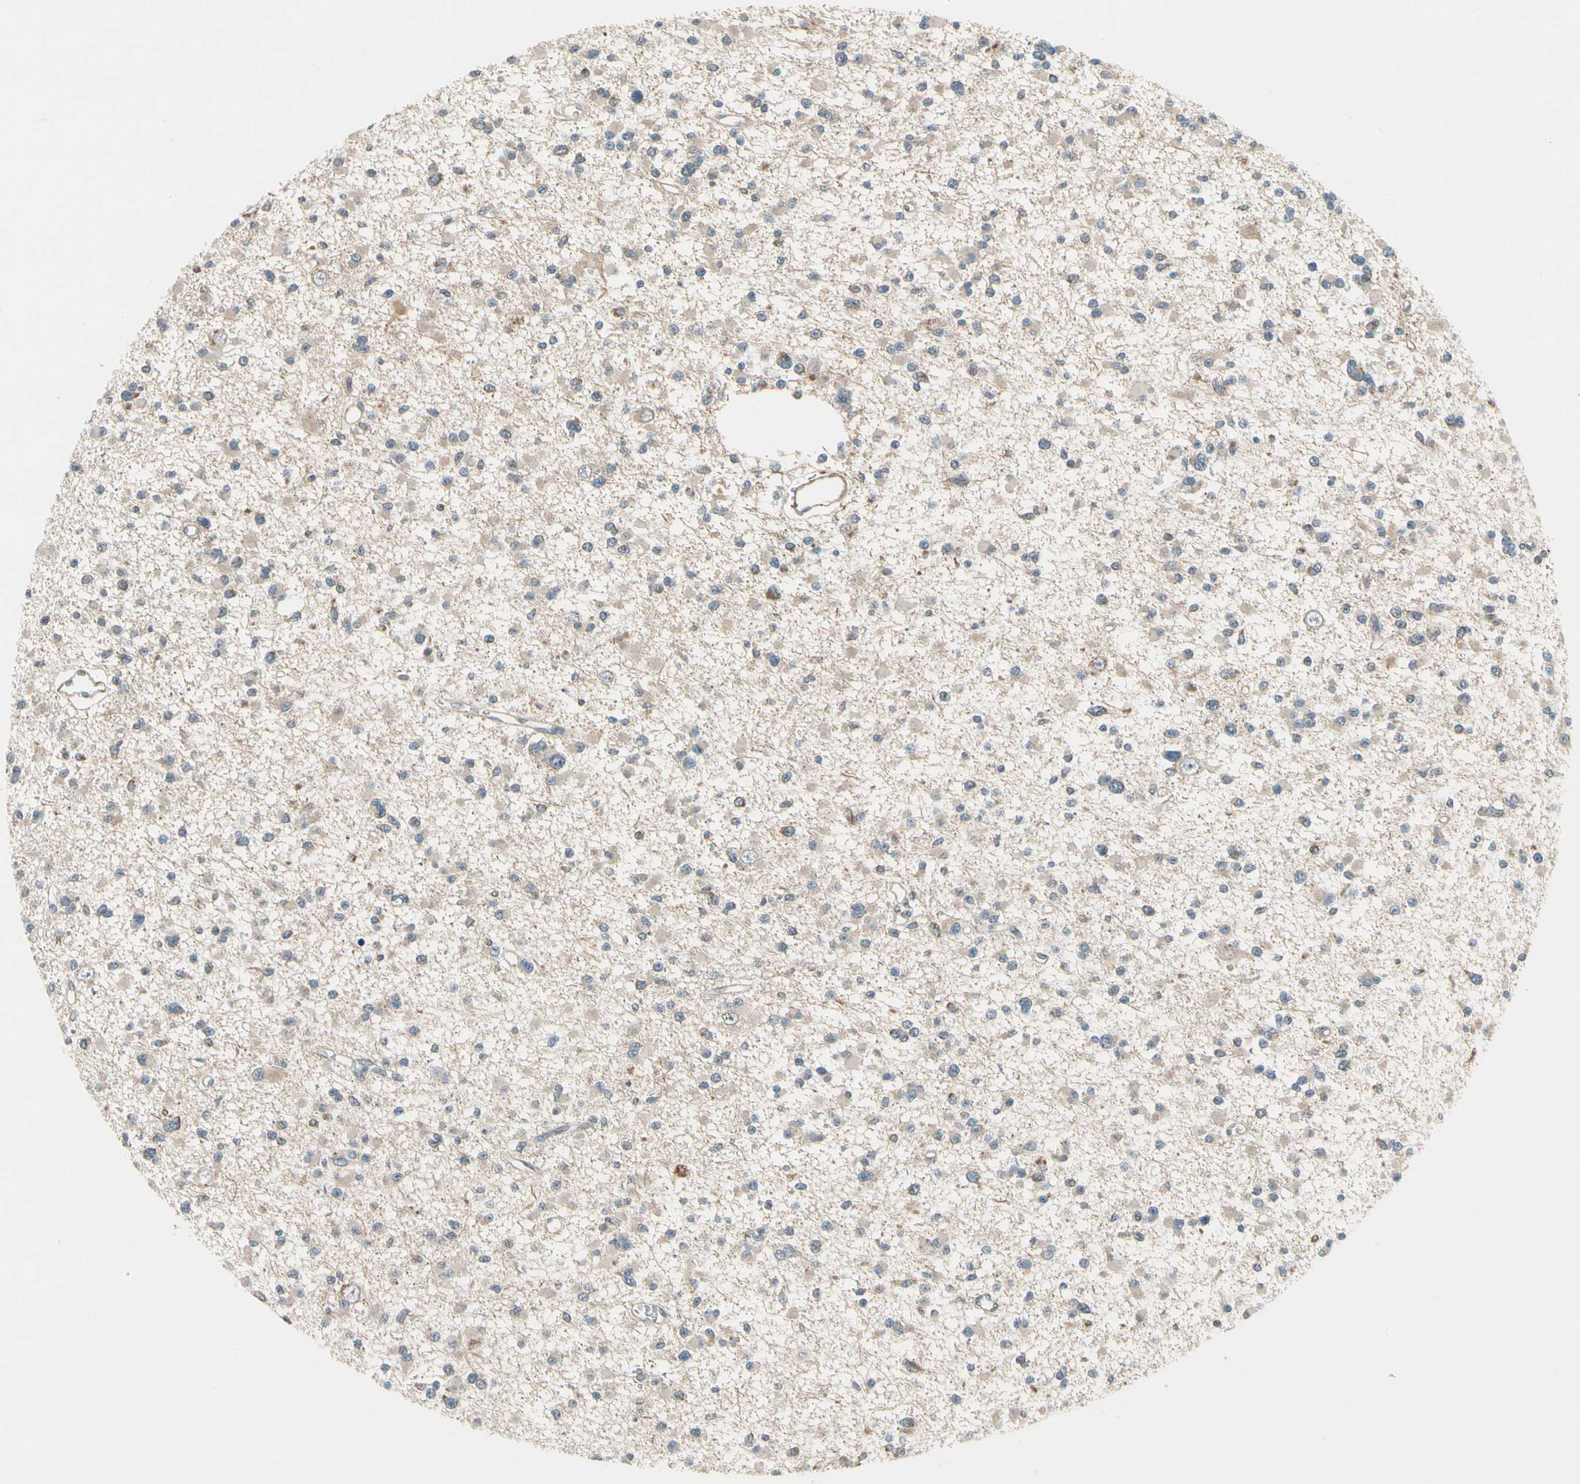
{"staining": {"intensity": "negative", "quantity": "none", "location": "none"}, "tissue": "glioma", "cell_type": "Tumor cells", "image_type": "cancer", "snomed": [{"axis": "morphology", "description": "Glioma, malignant, Low grade"}, {"axis": "topography", "description": "Brain"}], "caption": "Immunohistochemistry (IHC) micrograph of neoplastic tissue: human glioma stained with DAB (3,3'-diaminobenzidine) exhibits no significant protein staining in tumor cells. (Stains: DAB IHC with hematoxylin counter stain, Microscopy: brightfield microscopy at high magnification).", "gene": "MST1R", "patient": {"sex": "female", "age": 22}}